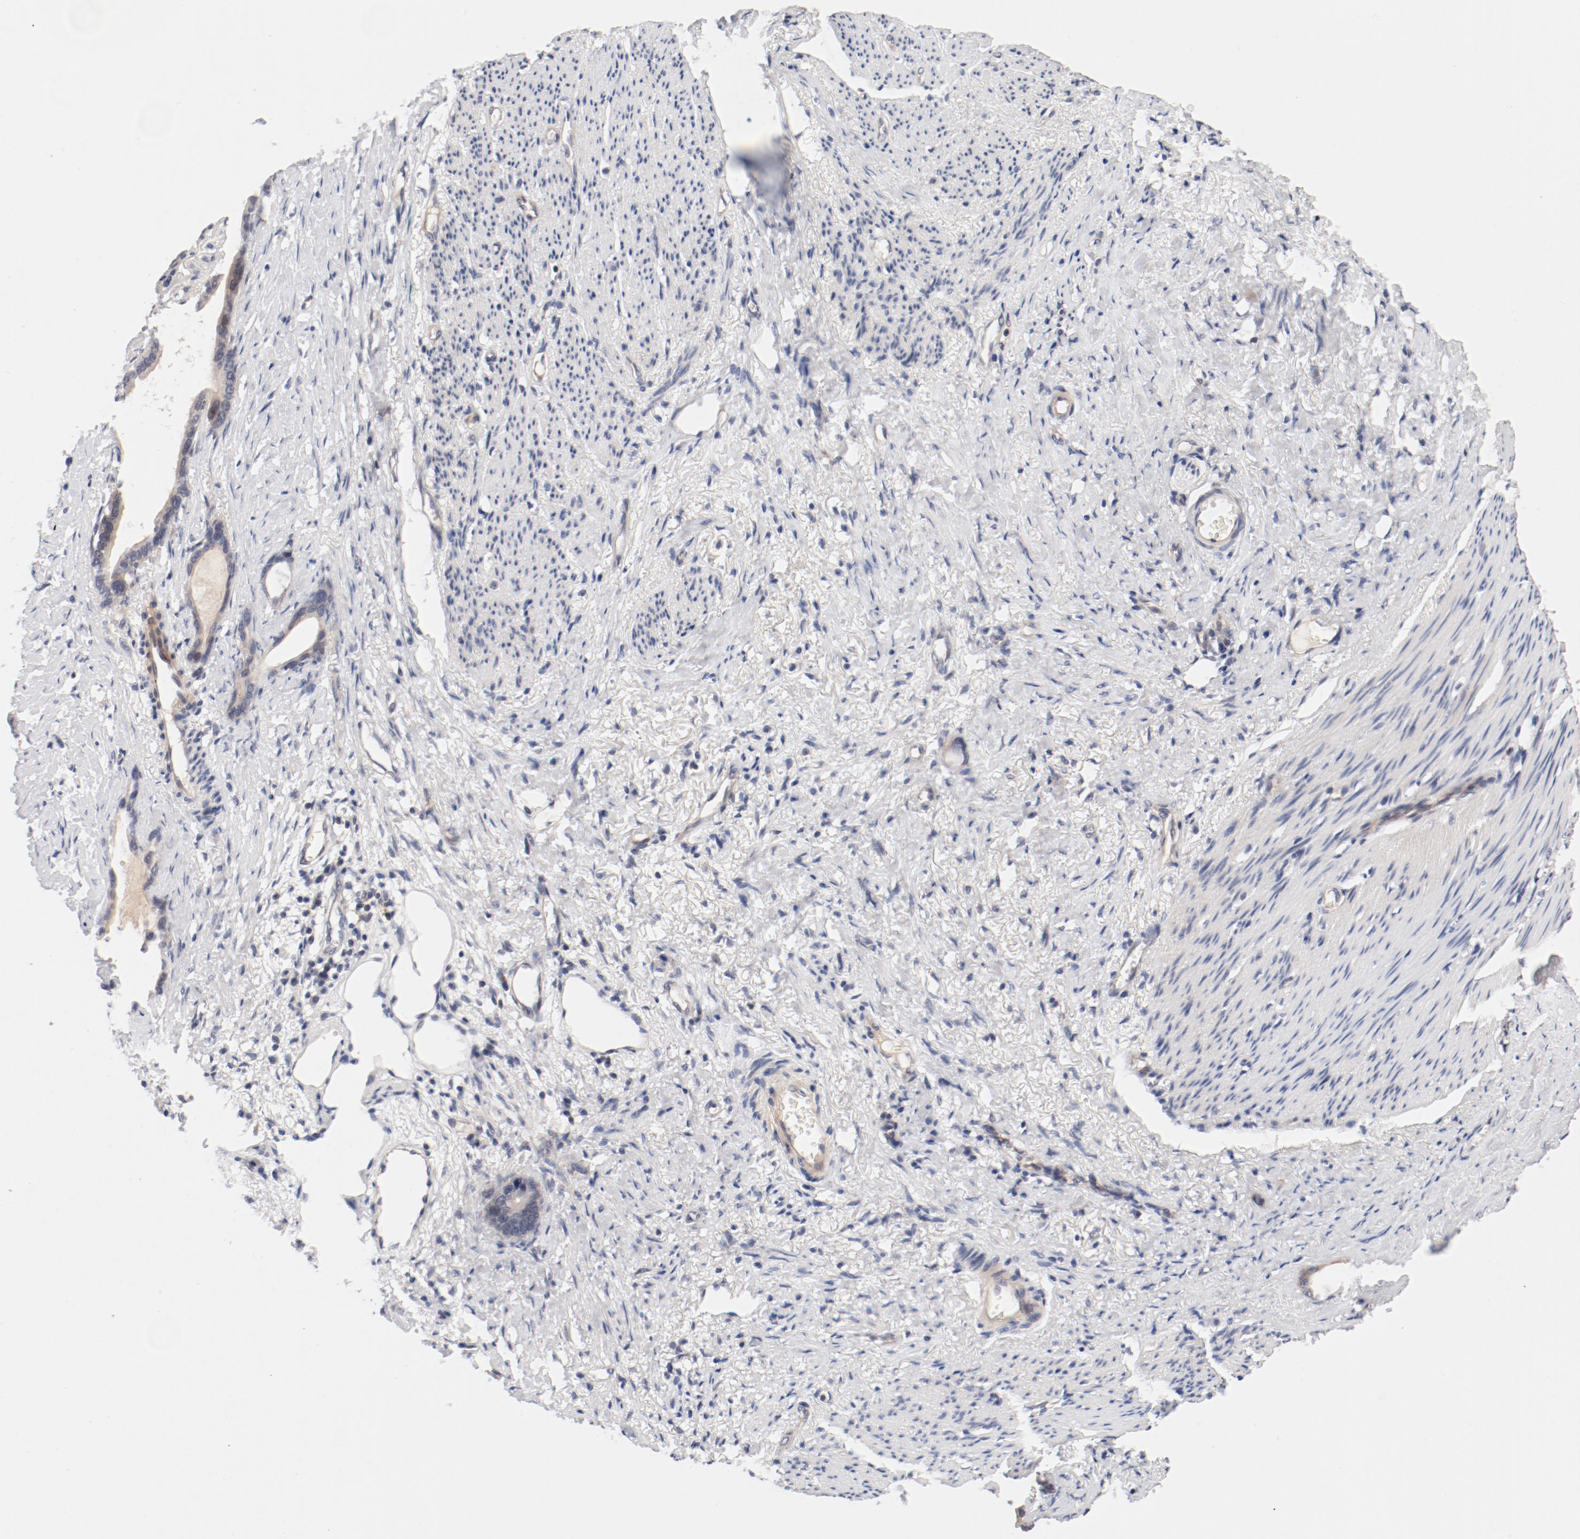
{"staining": {"intensity": "weak", "quantity": "<25%", "location": "cytoplasmic/membranous"}, "tissue": "stomach cancer", "cell_type": "Tumor cells", "image_type": "cancer", "snomed": [{"axis": "morphology", "description": "Adenocarcinoma, NOS"}, {"axis": "topography", "description": "Stomach"}], "caption": "DAB (3,3'-diaminobenzidine) immunohistochemical staining of stomach adenocarcinoma exhibits no significant staining in tumor cells.", "gene": "ZNF267", "patient": {"sex": "female", "age": 75}}